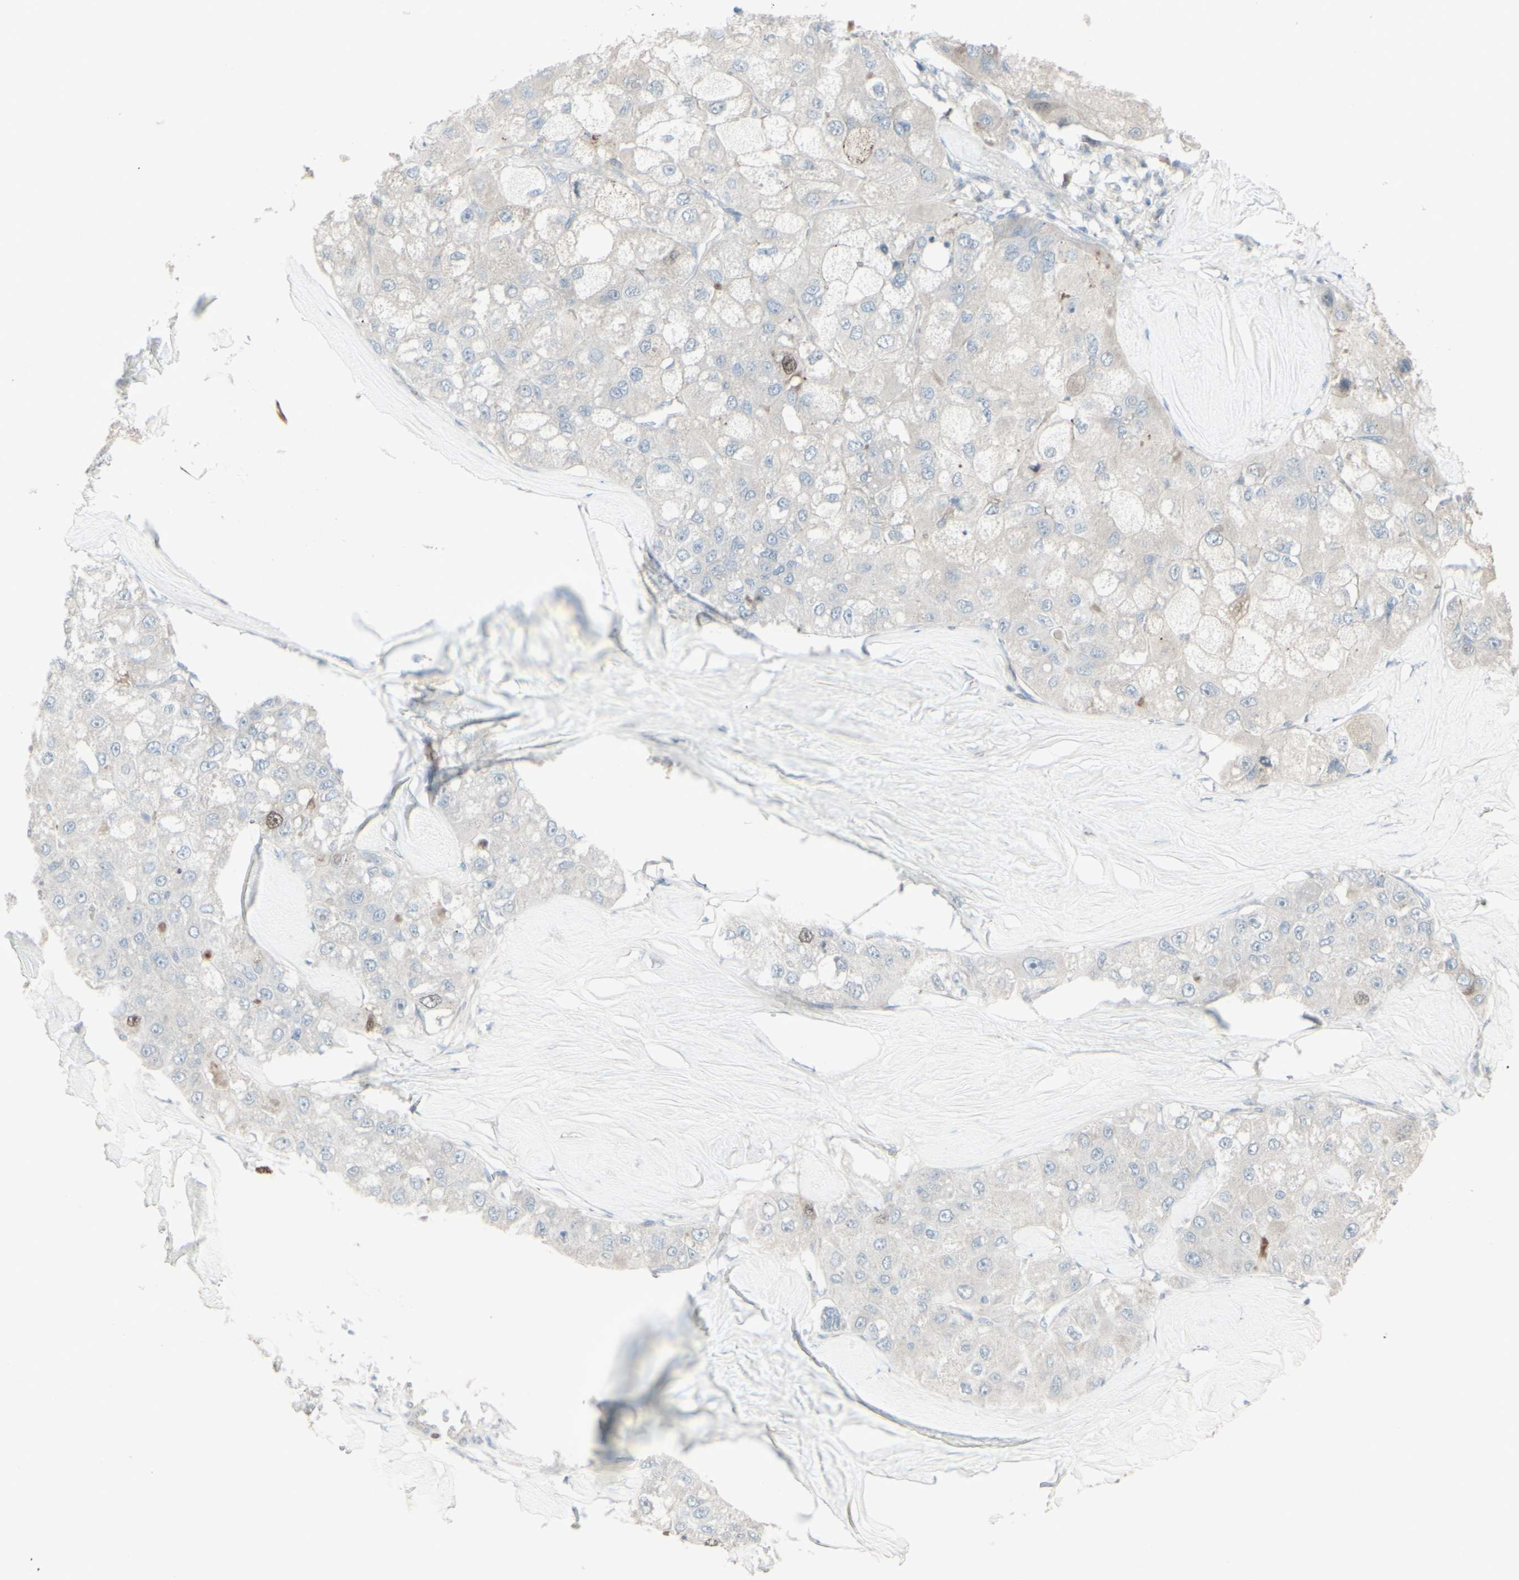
{"staining": {"intensity": "weak", "quantity": "<25%", "location": "nuclear"}, "tissue": "liver cancer", "cell_type": "Tumor cells", "image_type": "cancer", "snomed": [{"axis": "morphology", "description": "Carcinoma, Hepatocellular, NOS"}, {"axis": "topography", "description": "Liver"}], "caption": "Histopathology image shows no significant protein positivity in tumor cells of hepatocellular carcinoma (liver).", "gene": "GMNN", "patient": {"sex": "male", "age": 80}}